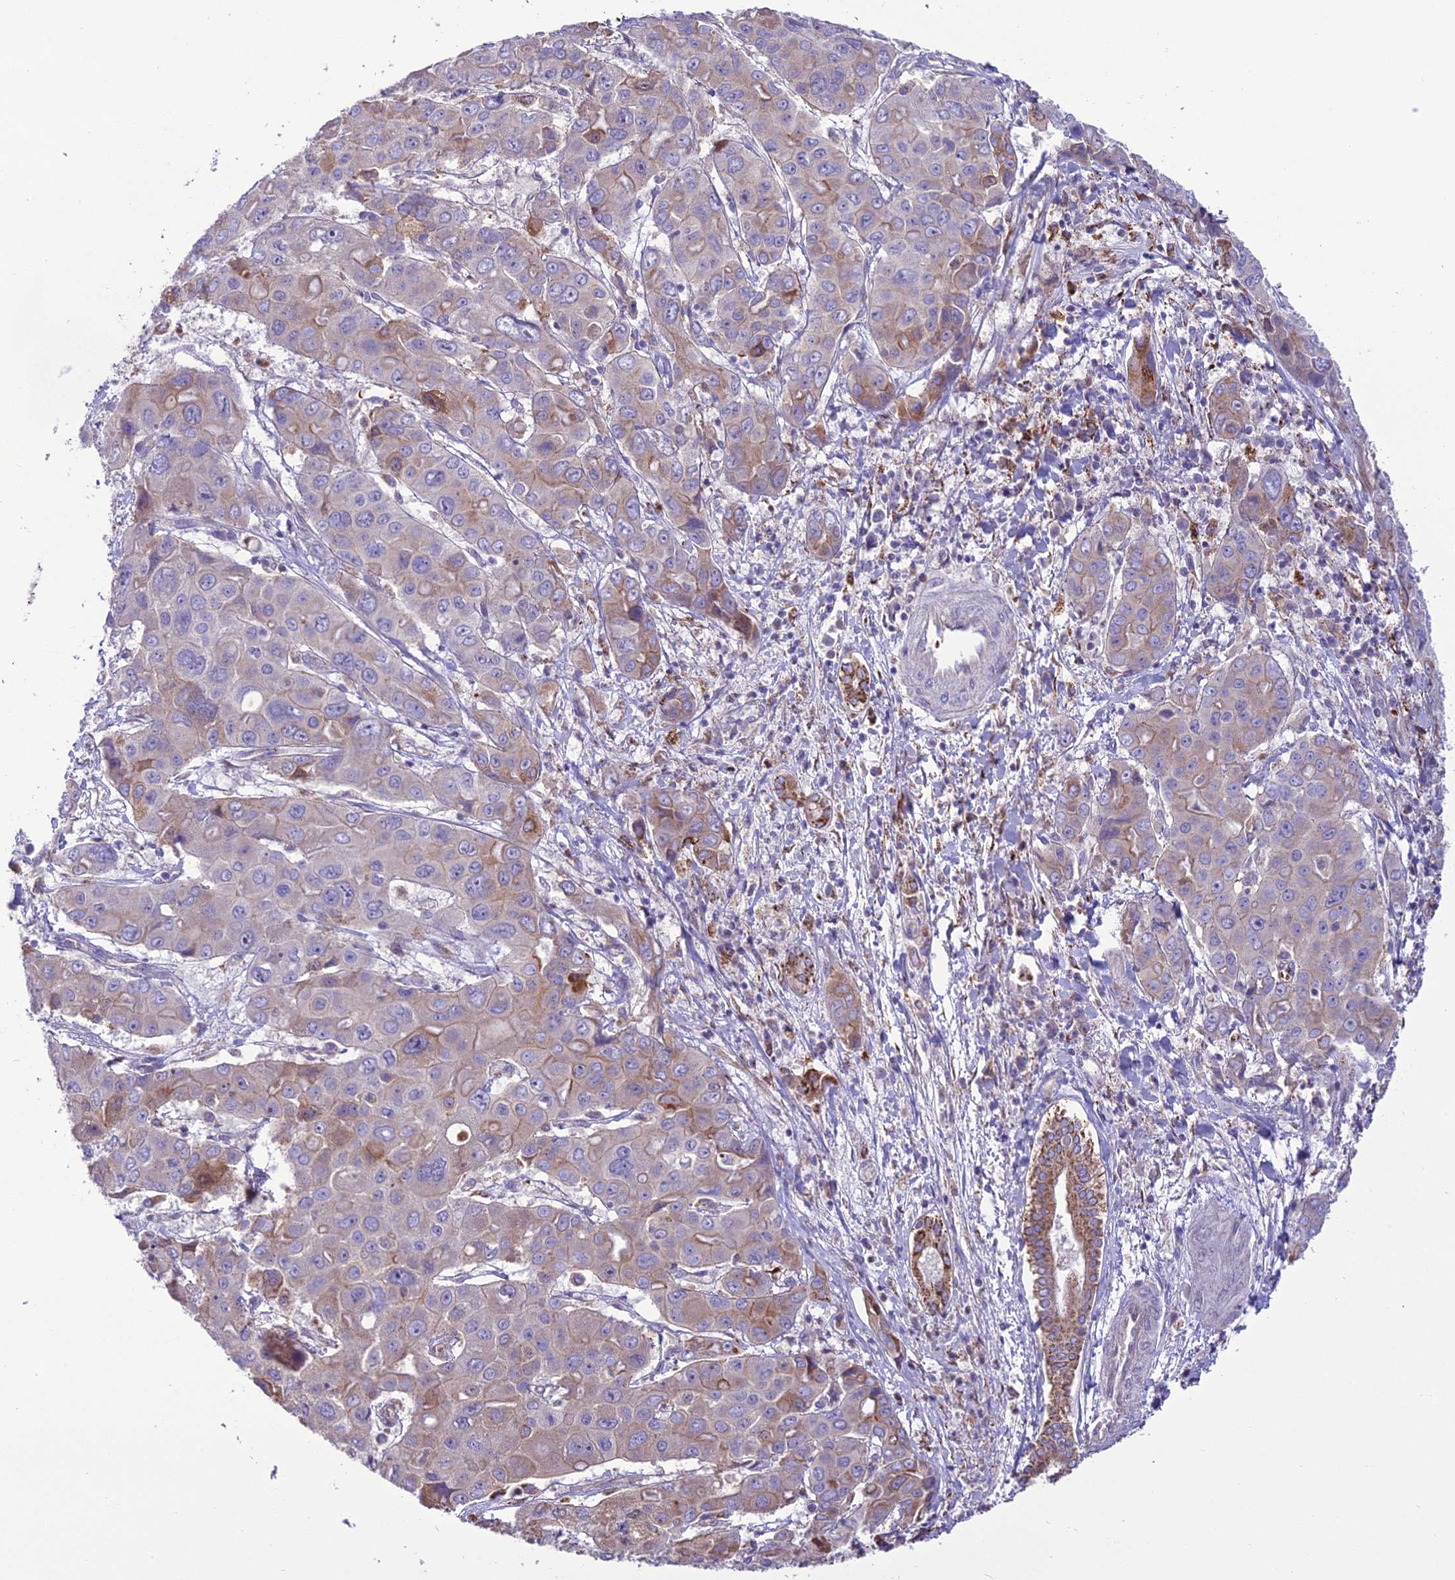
{"staining": {"intensity": "moderate", "quantity": "<25%", "location": "cytoplasmic/membranous"}, "tissue": "liver cancer", "cell_type": "Tumor cells", "image_type": "cancer", "snomed": [{"axis": "morphology", "description": "Cholangiocarcinoma"}, {"axis": "topography", "description": "Liver"}], "caption": "Liver cancer (cholangiocarcinoma) was stained to show a protein in brown. There is low levels of moderate cytoplasmic/membranous positivity in about <25% of tumor cells.", "gene": "TBC1D24", "patient": {"sex": "male", "age": 67}}